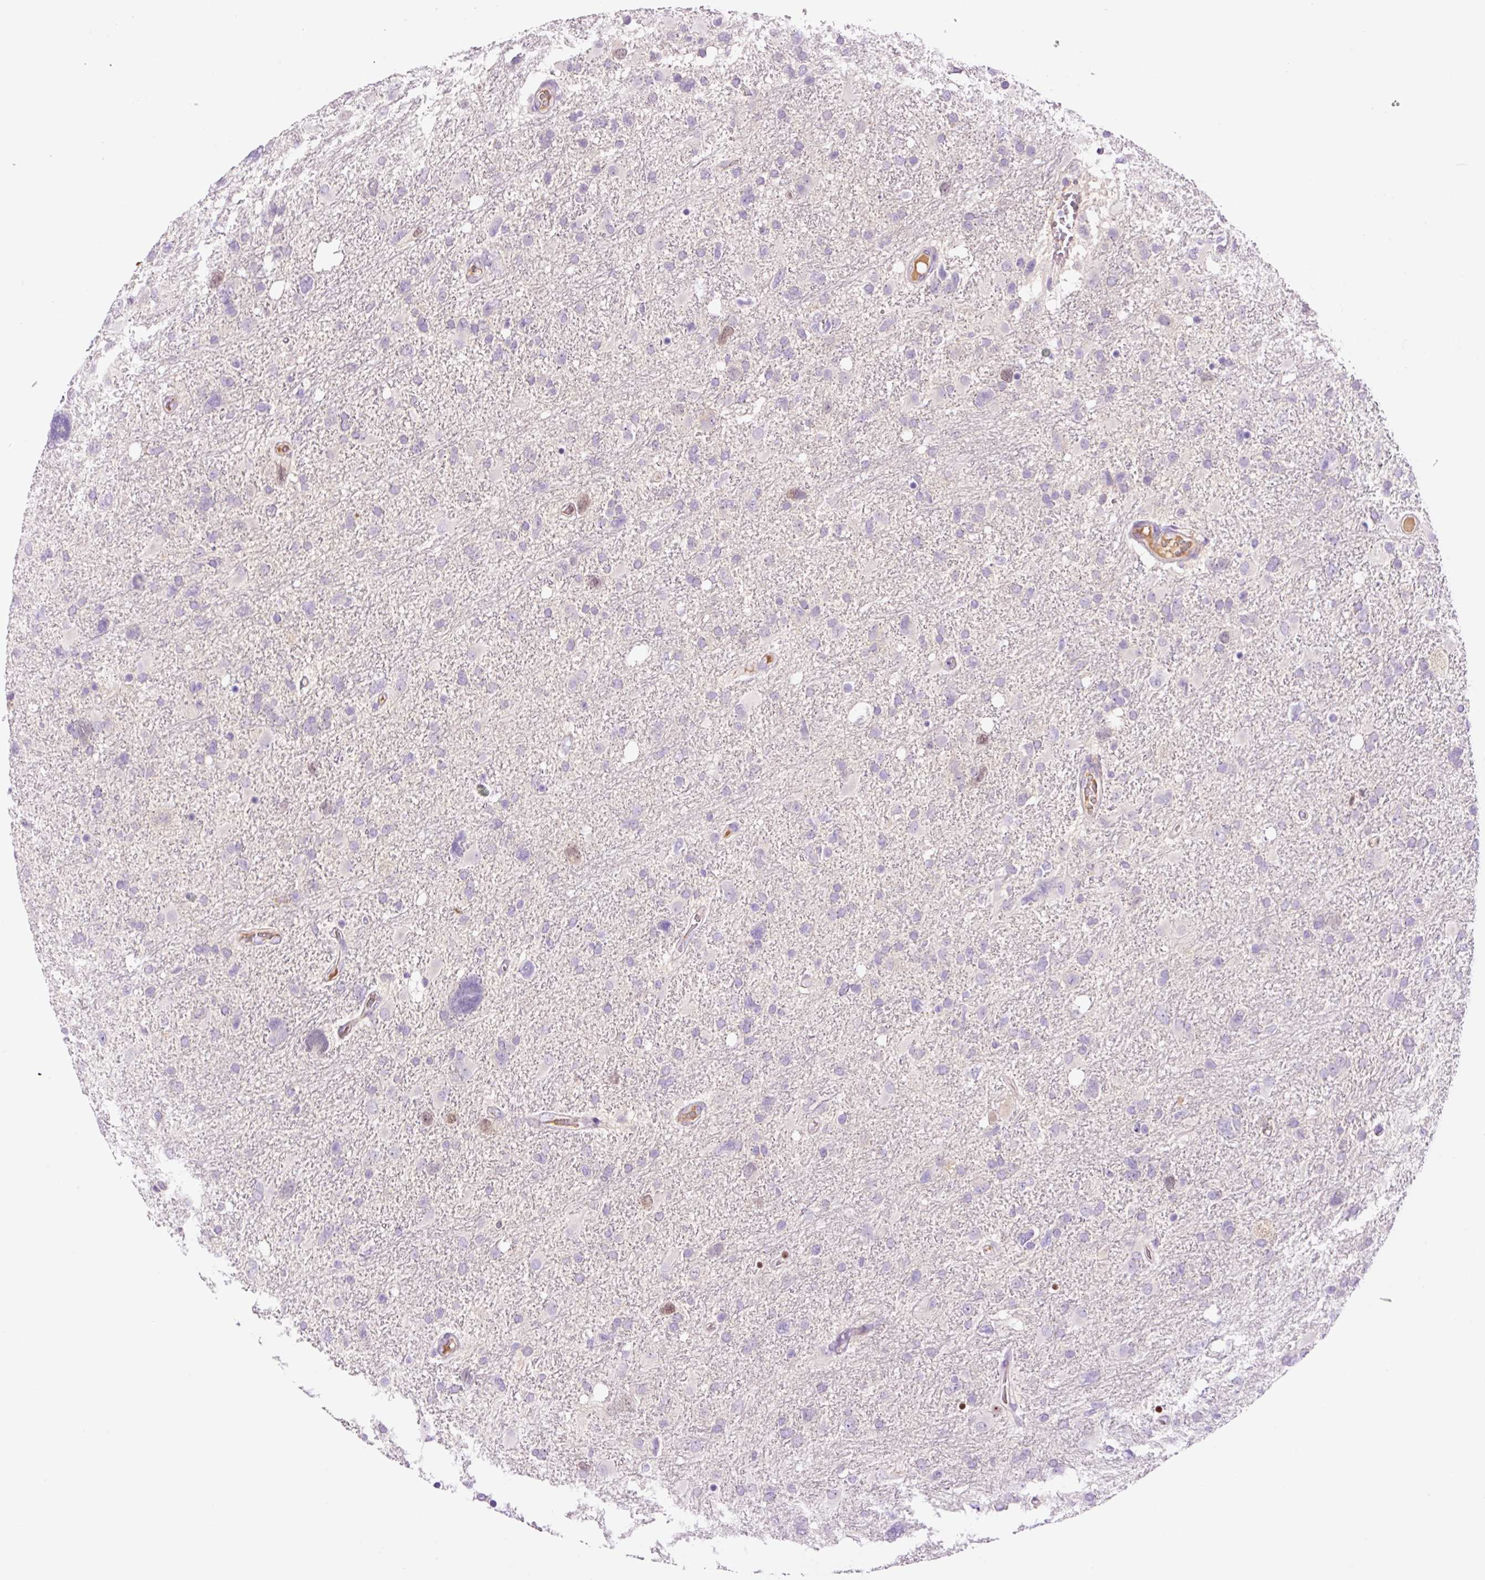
{"staining": {"intensity": "negative", "quantity": "none", "location": "none"}, "tissue": "glioma", "cell_type": "Tumor cells", "image_type": "cancer", "snomed": [{"axis": "morphology", "description": "Glioma, malignant, High grade"}, {"axis": "topography", "description": "Brain"}], "caption": "Photomicrograph shows no significant protein positivity in tumor cells of high-grade glioma (malignant). (DAB IHC visualized using brightfield microscopy, high magnification).", "gene": "DPPA4", "patient": {"sex": "male", "age": 61}}